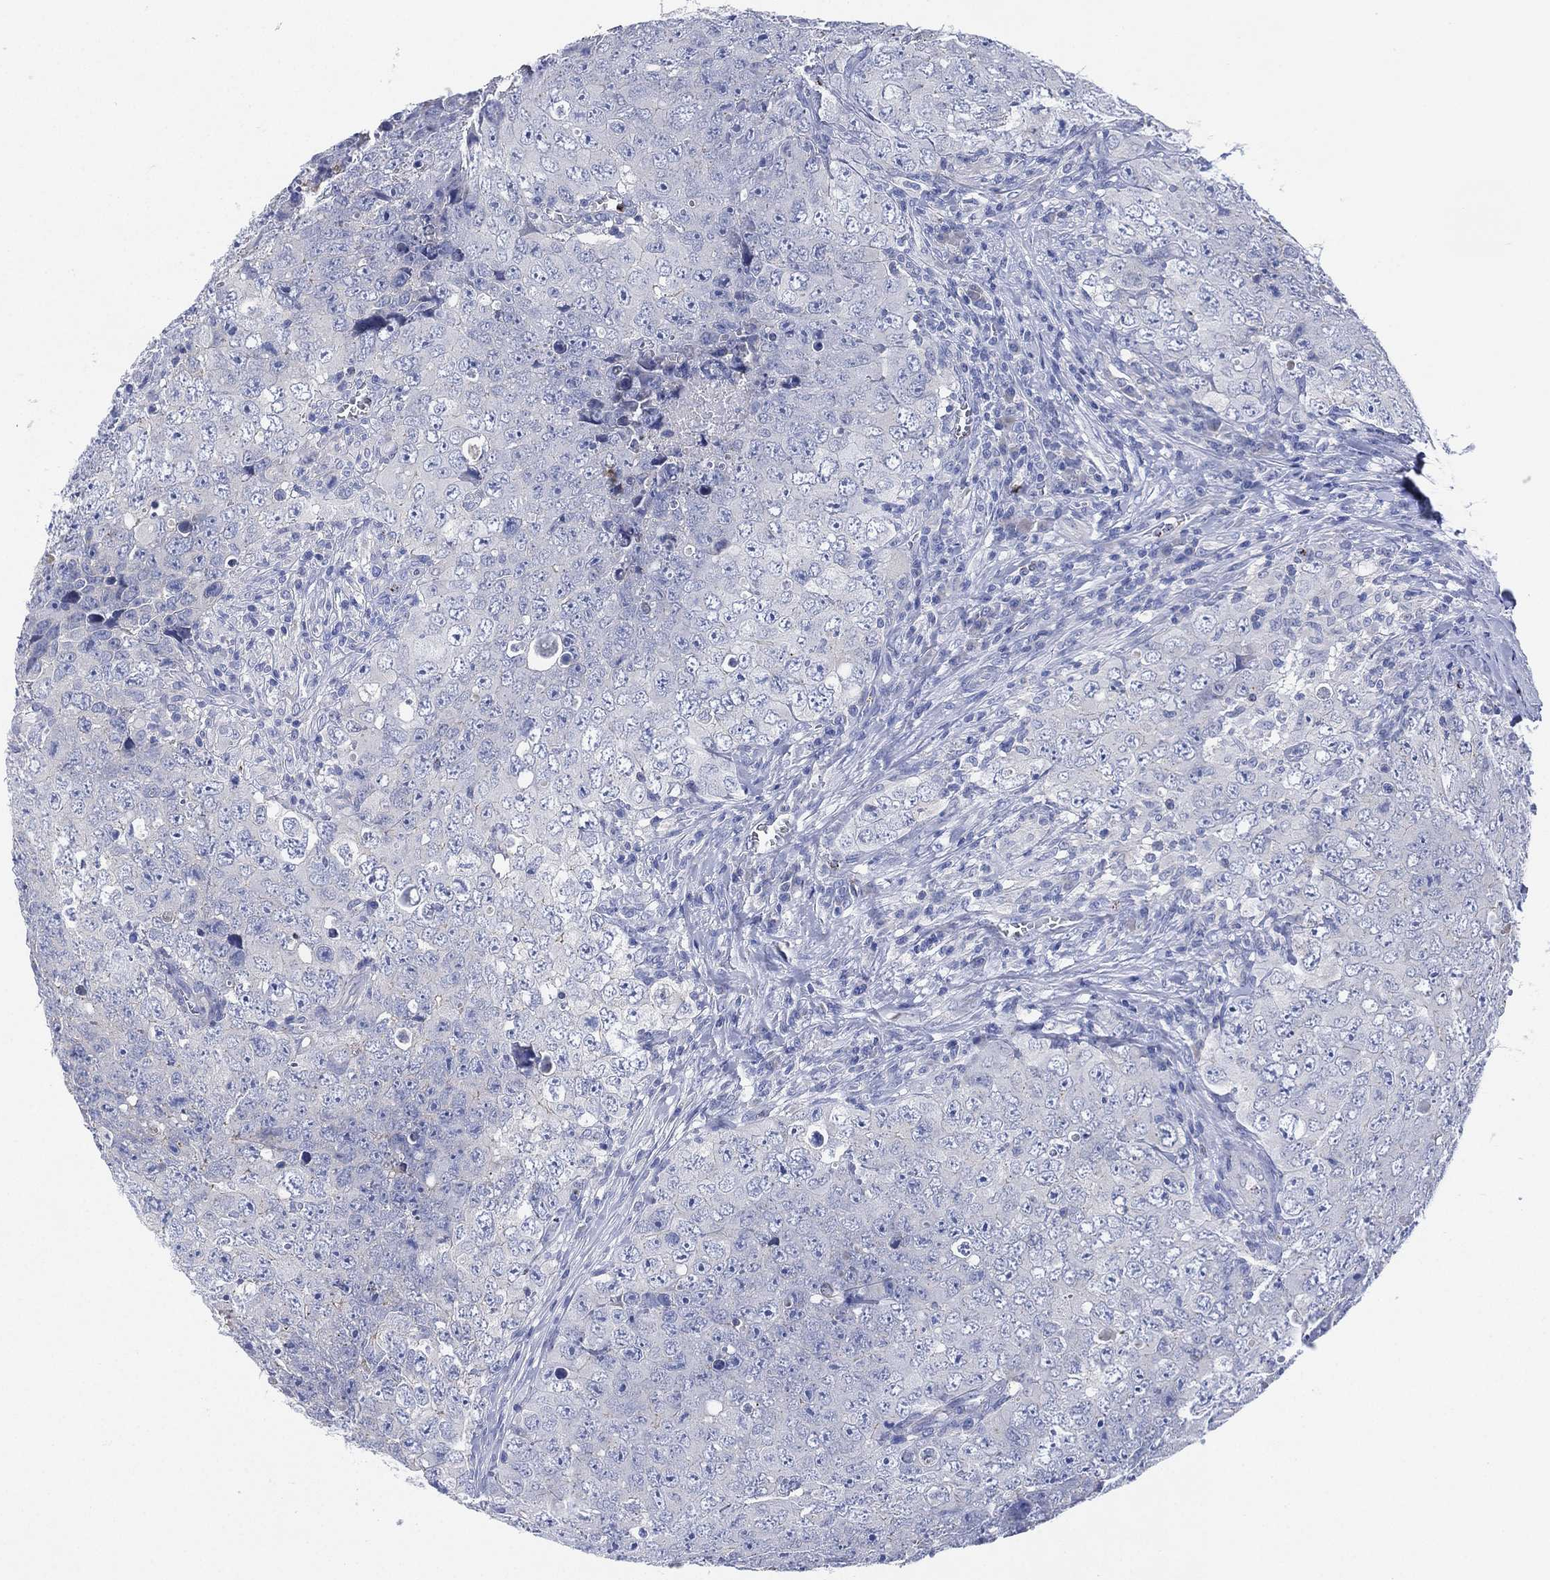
{"staining": {"intensity": "negative", "quantity": "none", "location": "none"}, "tissue": "testis cancer", "cell_type": "Tumor cells", "image_type": "cancer", "snomed": [{"axis": "morphology", "description": "Seminoma, NOS"}, {"axis": "topography", "description": "Testis"}], "caption": "Immunohistochemistry histopathology image of neoplastic tissue: human testis cancer (seminoma) stained with DAB reveals no significant protein staining in tumor cells.", "gene": "CHRNA3", "patient": {"sex": "male", "age": 34}}